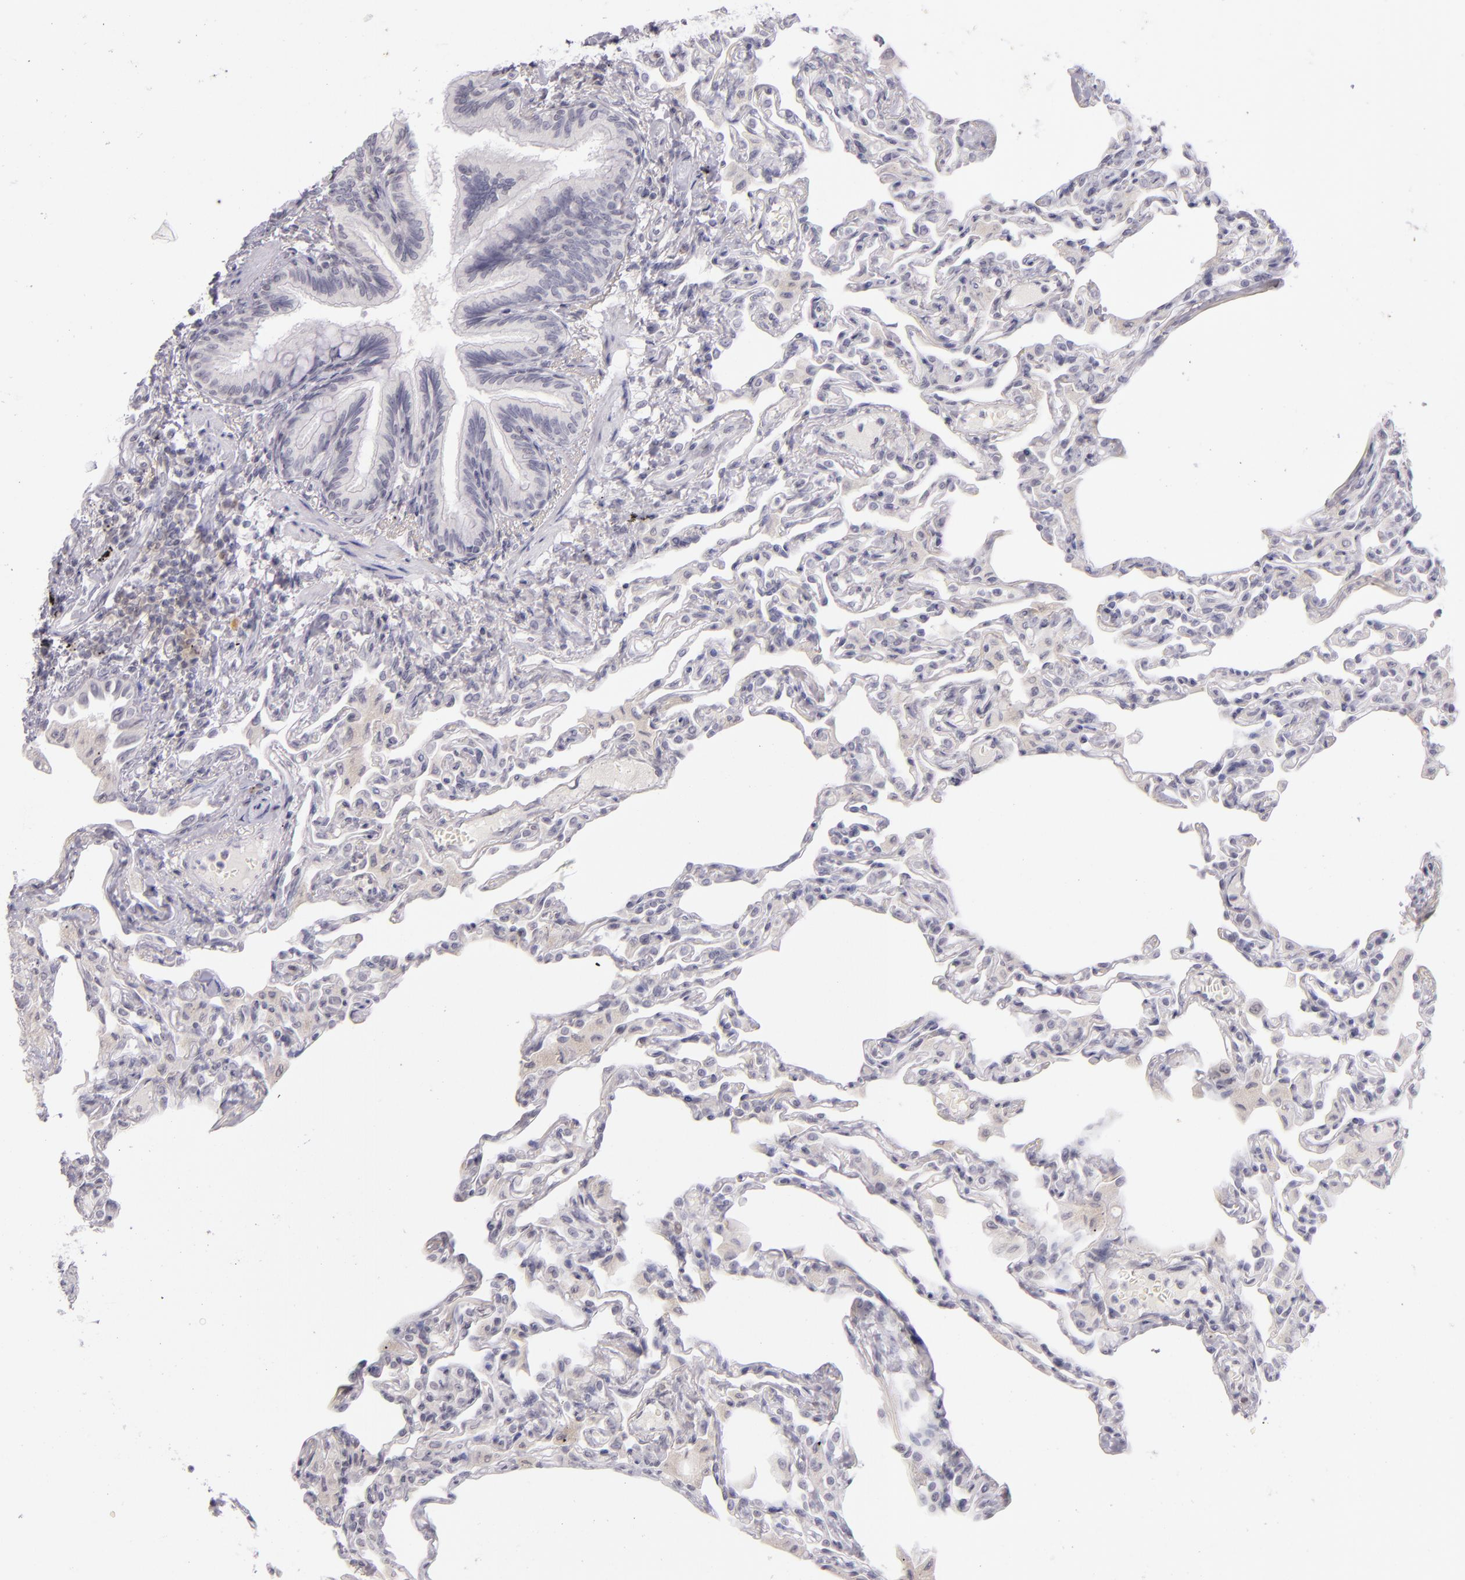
{"staining": {"intensity": "negative", "quantity": "none", "location": "none"}, "tissue": "lung", "cell_type": "Alveolar cells", "image_type": "normal", "snomed": [{"axis": "morphology", "description": "Normal tissue, NOS"}, {"axis": "topography", "description": "Lung"}], "caption": "The photomicrograph reveals no staining of alveolar cells in normal lung. (DAB (3,3'-diaminobenzidine) immunohistochemistry with hematoxylin counter stain).", "gene": "CD40", "patient": {"sex": "female", "age": 49}}